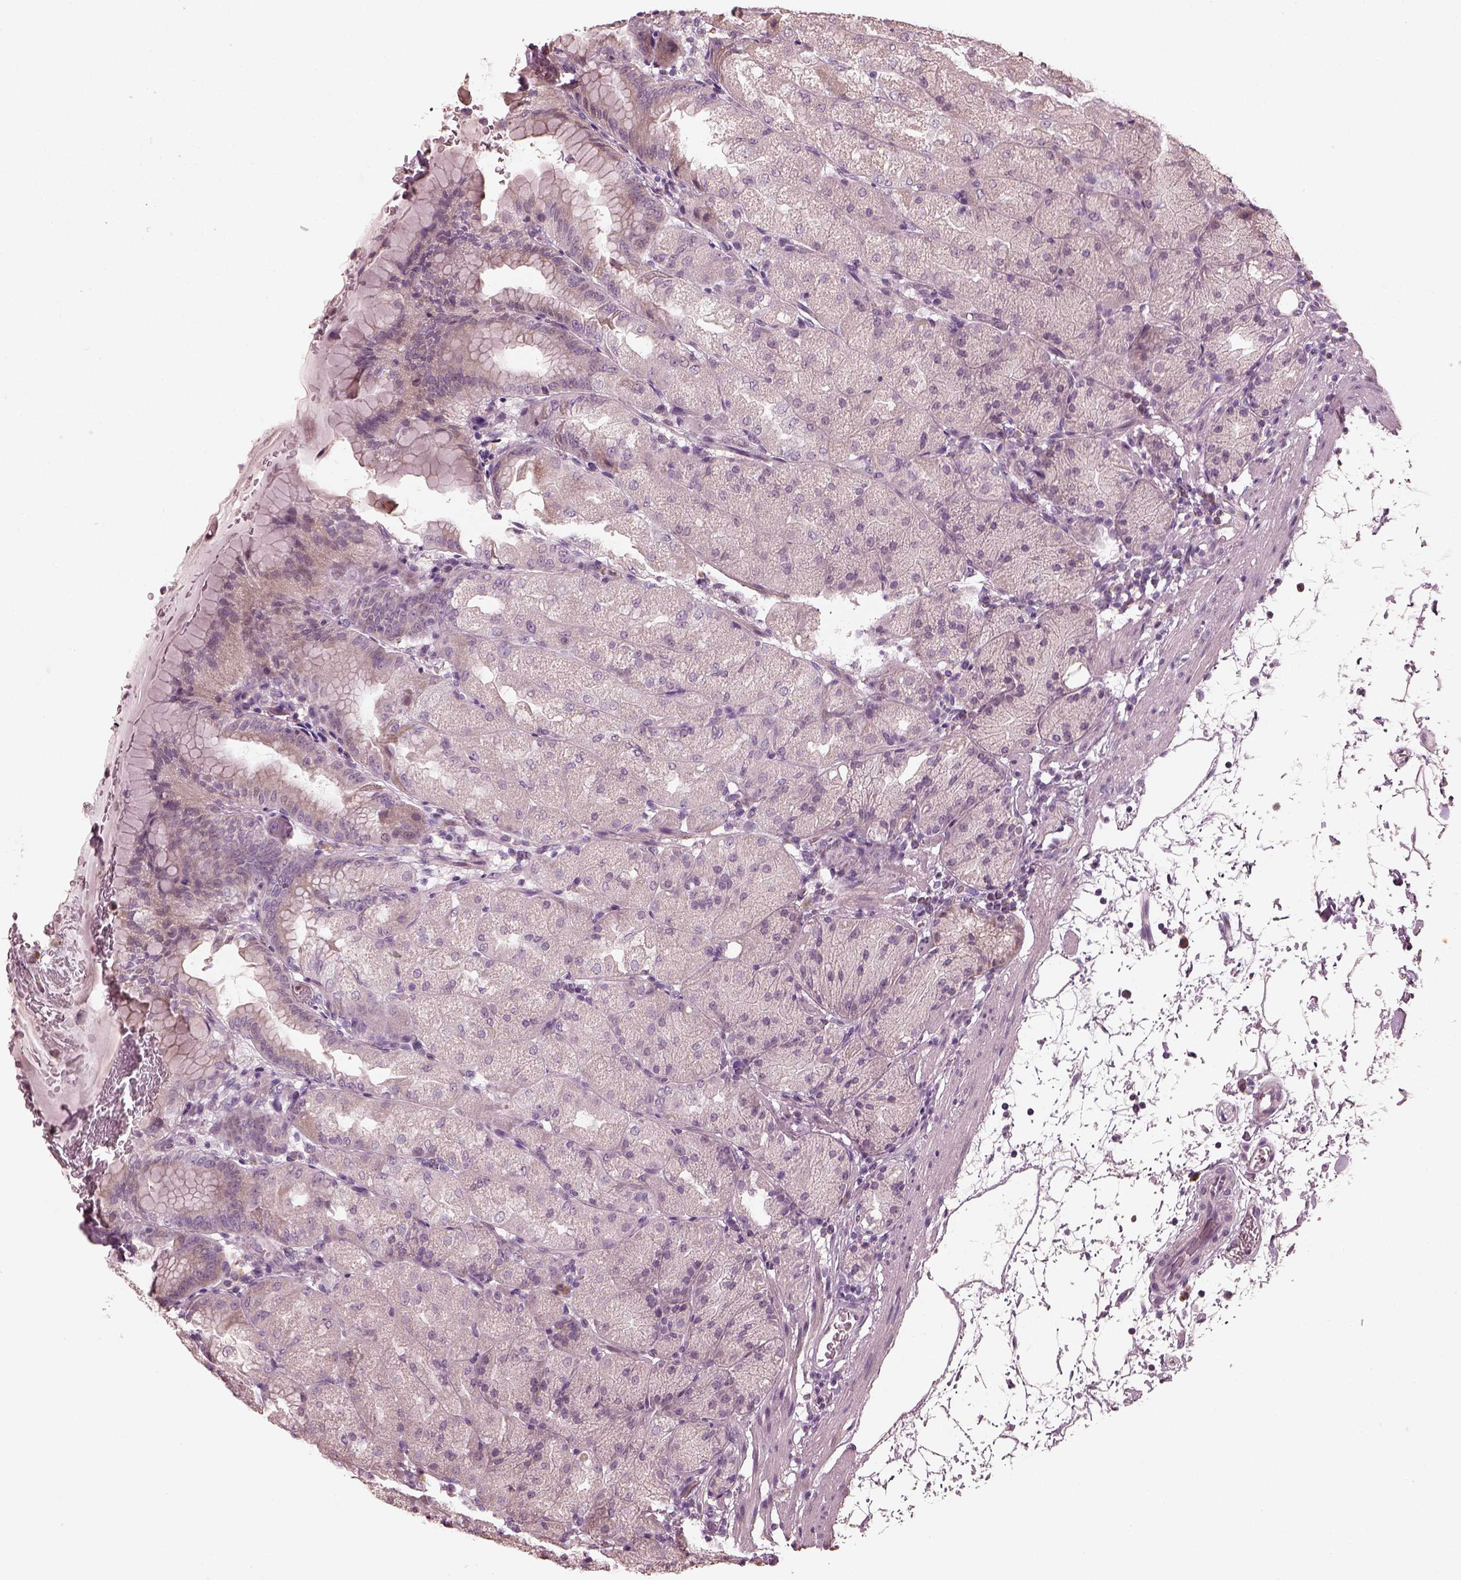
{"staining": {"intensity": "negative", "quantity": "none", "location": "none"}, "tissue": "stomach", "cell_type": "Glandular cells", "image_type": "normal", "snomed": [{"axis": "morphology", "description": "Normal tissue, NOS"}, {"axis": "topography", "description": "Stomach, upper"}, {"axis": "topography", "description": "Stomach"}, {"axis": "topography", "description": "Stomach, lower"}], "caption": "Image shows no significant protein staining in glandular cells of benign stomach. The staining was performed using DAB to visualize the protein expression in brown, while the nuclei were stained in blue with hematoxylin (Magnification: 20x).", "gene": "OPTC", "patient": {"sex": "male", "age": 62}}